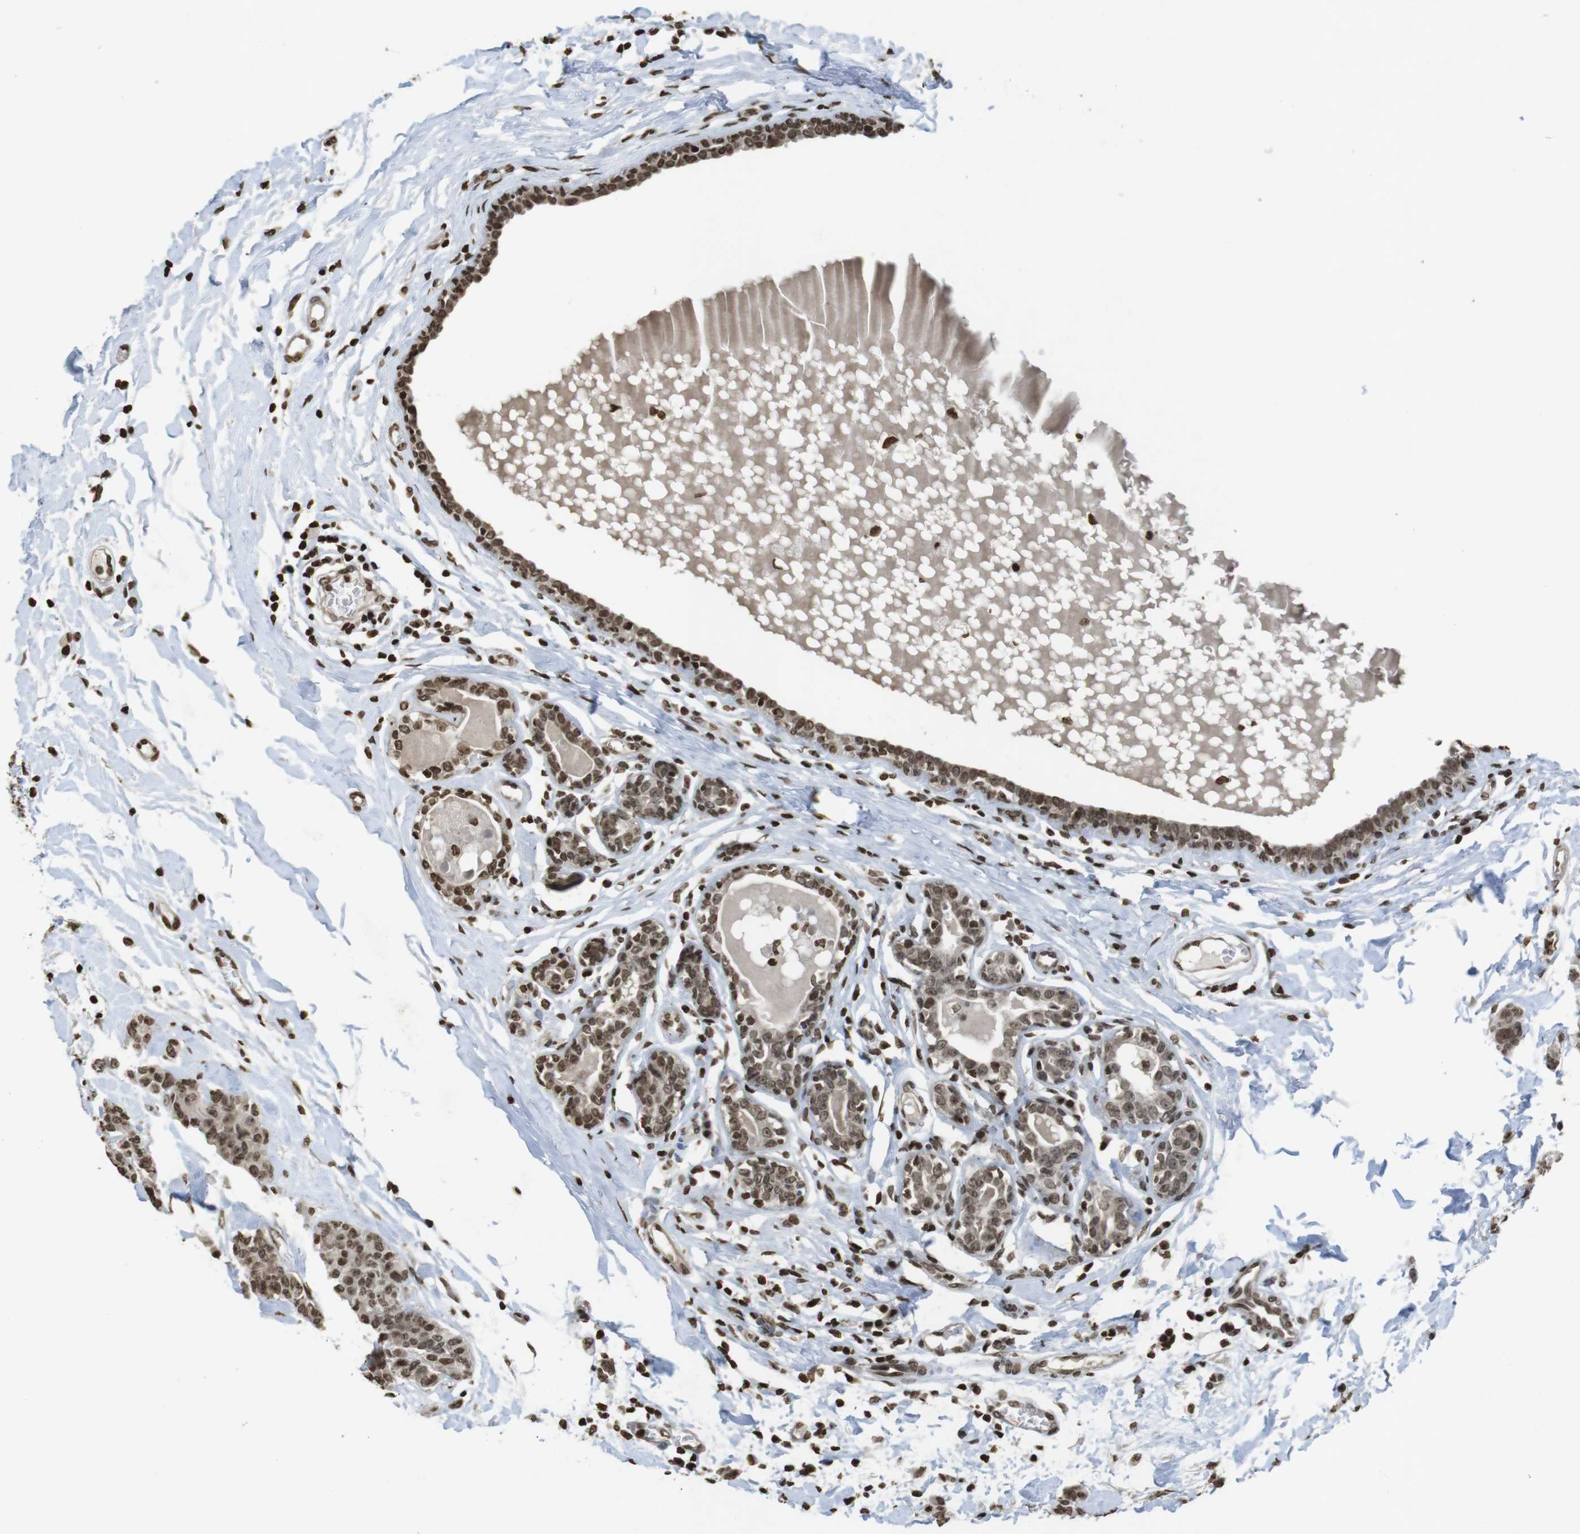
{"staining": {"intensity": "moderate", "quantity": ">75%", "location": "cytoplasmic/membranous,nuclear"}, "tissue": "breast cancer", "cell_type": "Tumor cells", "image_type": "cancer", "snomed": [{"axis": "morphology", "description": "Normal tissue, NOS"}, {"axis": "morphology", "description": "Duct carcinoma"}, {"axis": "topography", "description": "Breast"}], "caption": "Approximately >75% of tumor cells in breast cancer display moderate cytoplasmic/membranous and nuclear protein positivity as visualized by brown immunohistochemical staining.", "gene": "FOXA3", "patient": {"sex": "female", "age": 40}}